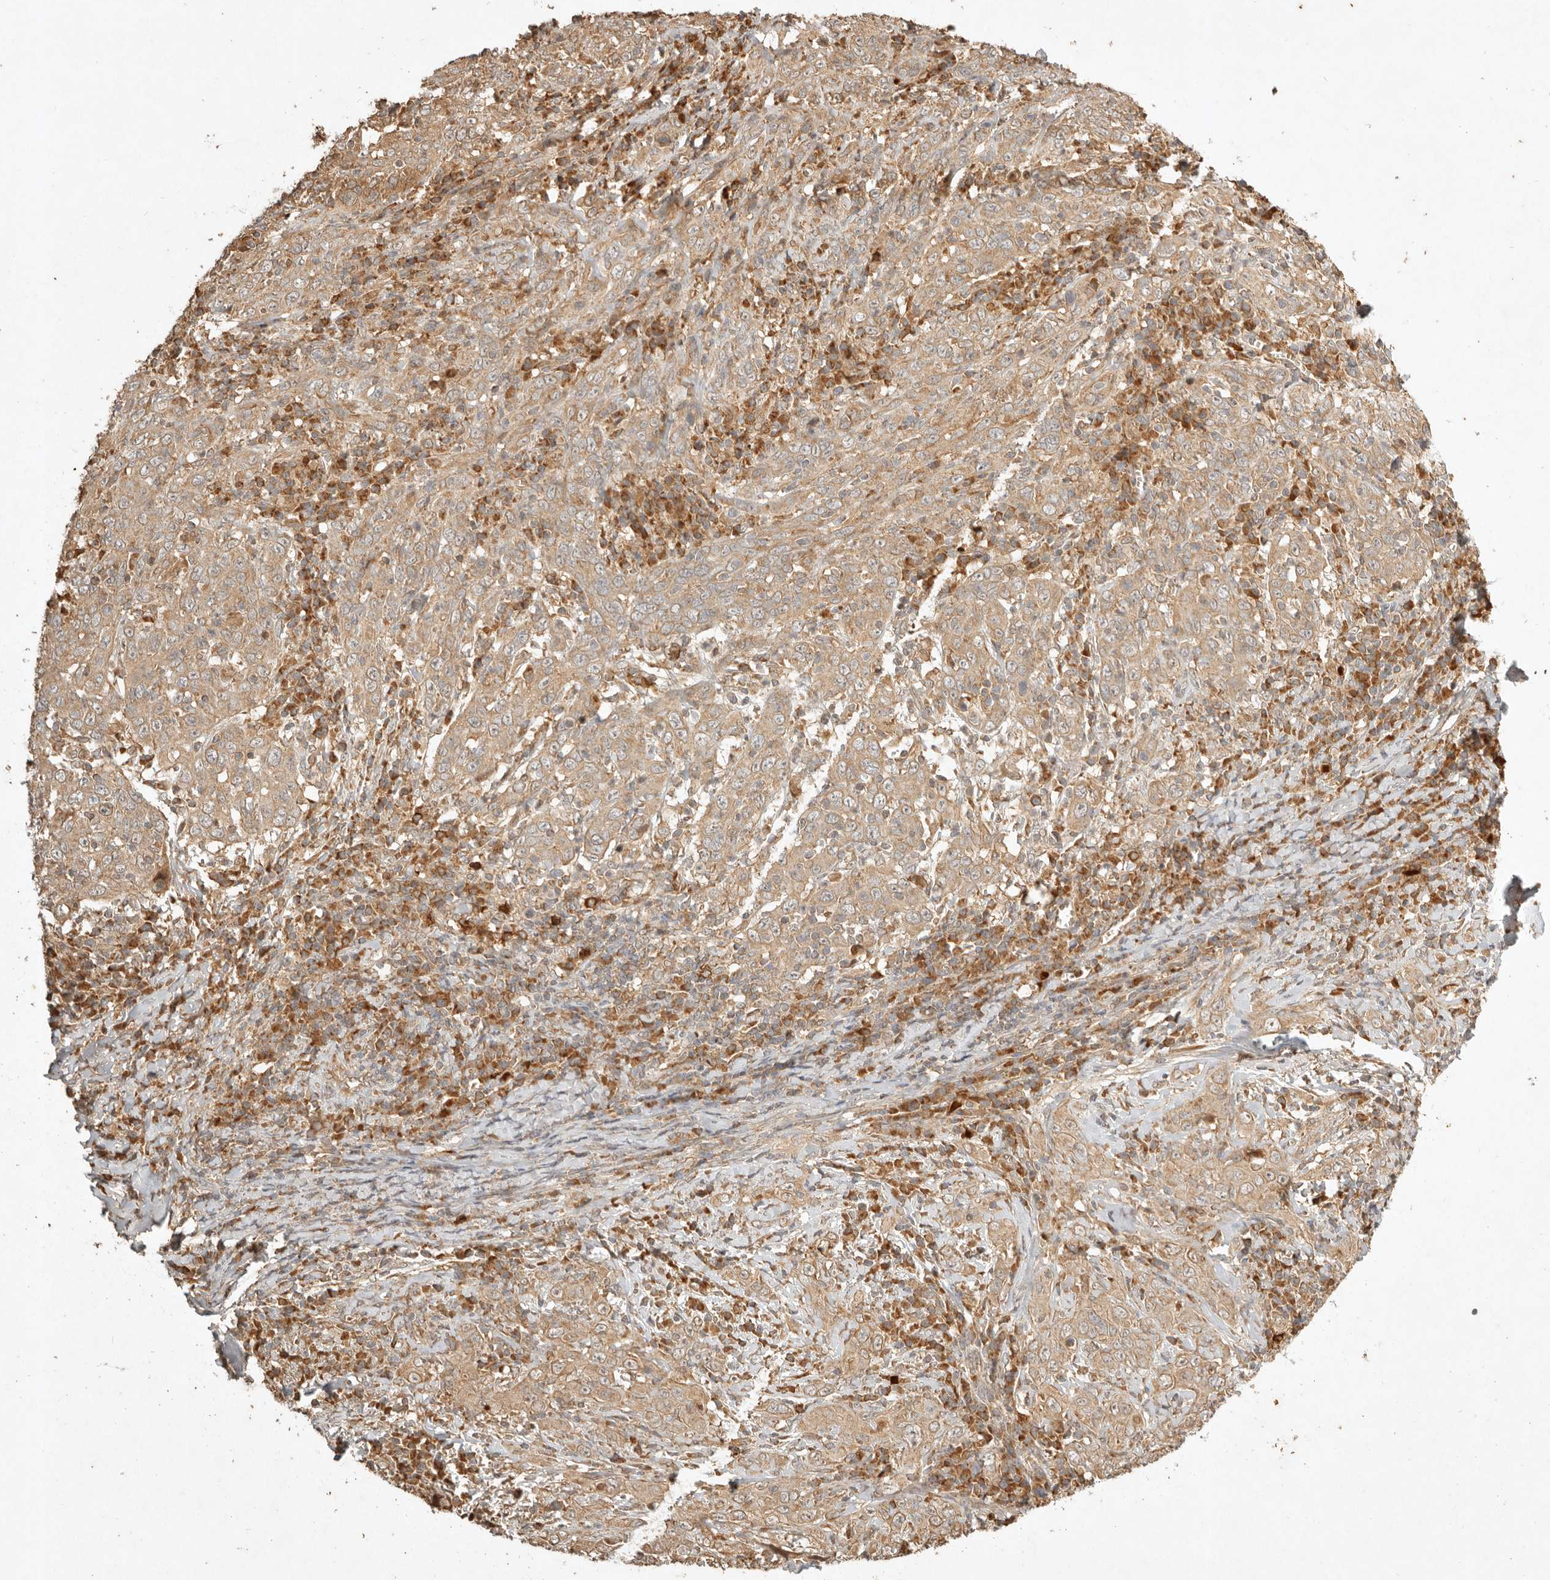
{"staining": {"intensity": "weak", "quantity": ">75%", "location": "cytoplasmic/membranous"}, "tissue": "cervical cancer", "cell_type": "Tumor cells", "image_type": "cancer", "snomed": [{"axis": "morphology", "description": "Squamous cell carcinoma, NOS"}, {"axis": "topography", "description": "Cervix"}], "caption": "Cervical cancer (squamous cell carcinoma) stained for a protein (brown) exhibits weak cytoplasmic/membranous positive positivity in approximately >75% of tumor cells.", "gene": "CLEC4C", "patient": {"sex": "female", "age": 46}}